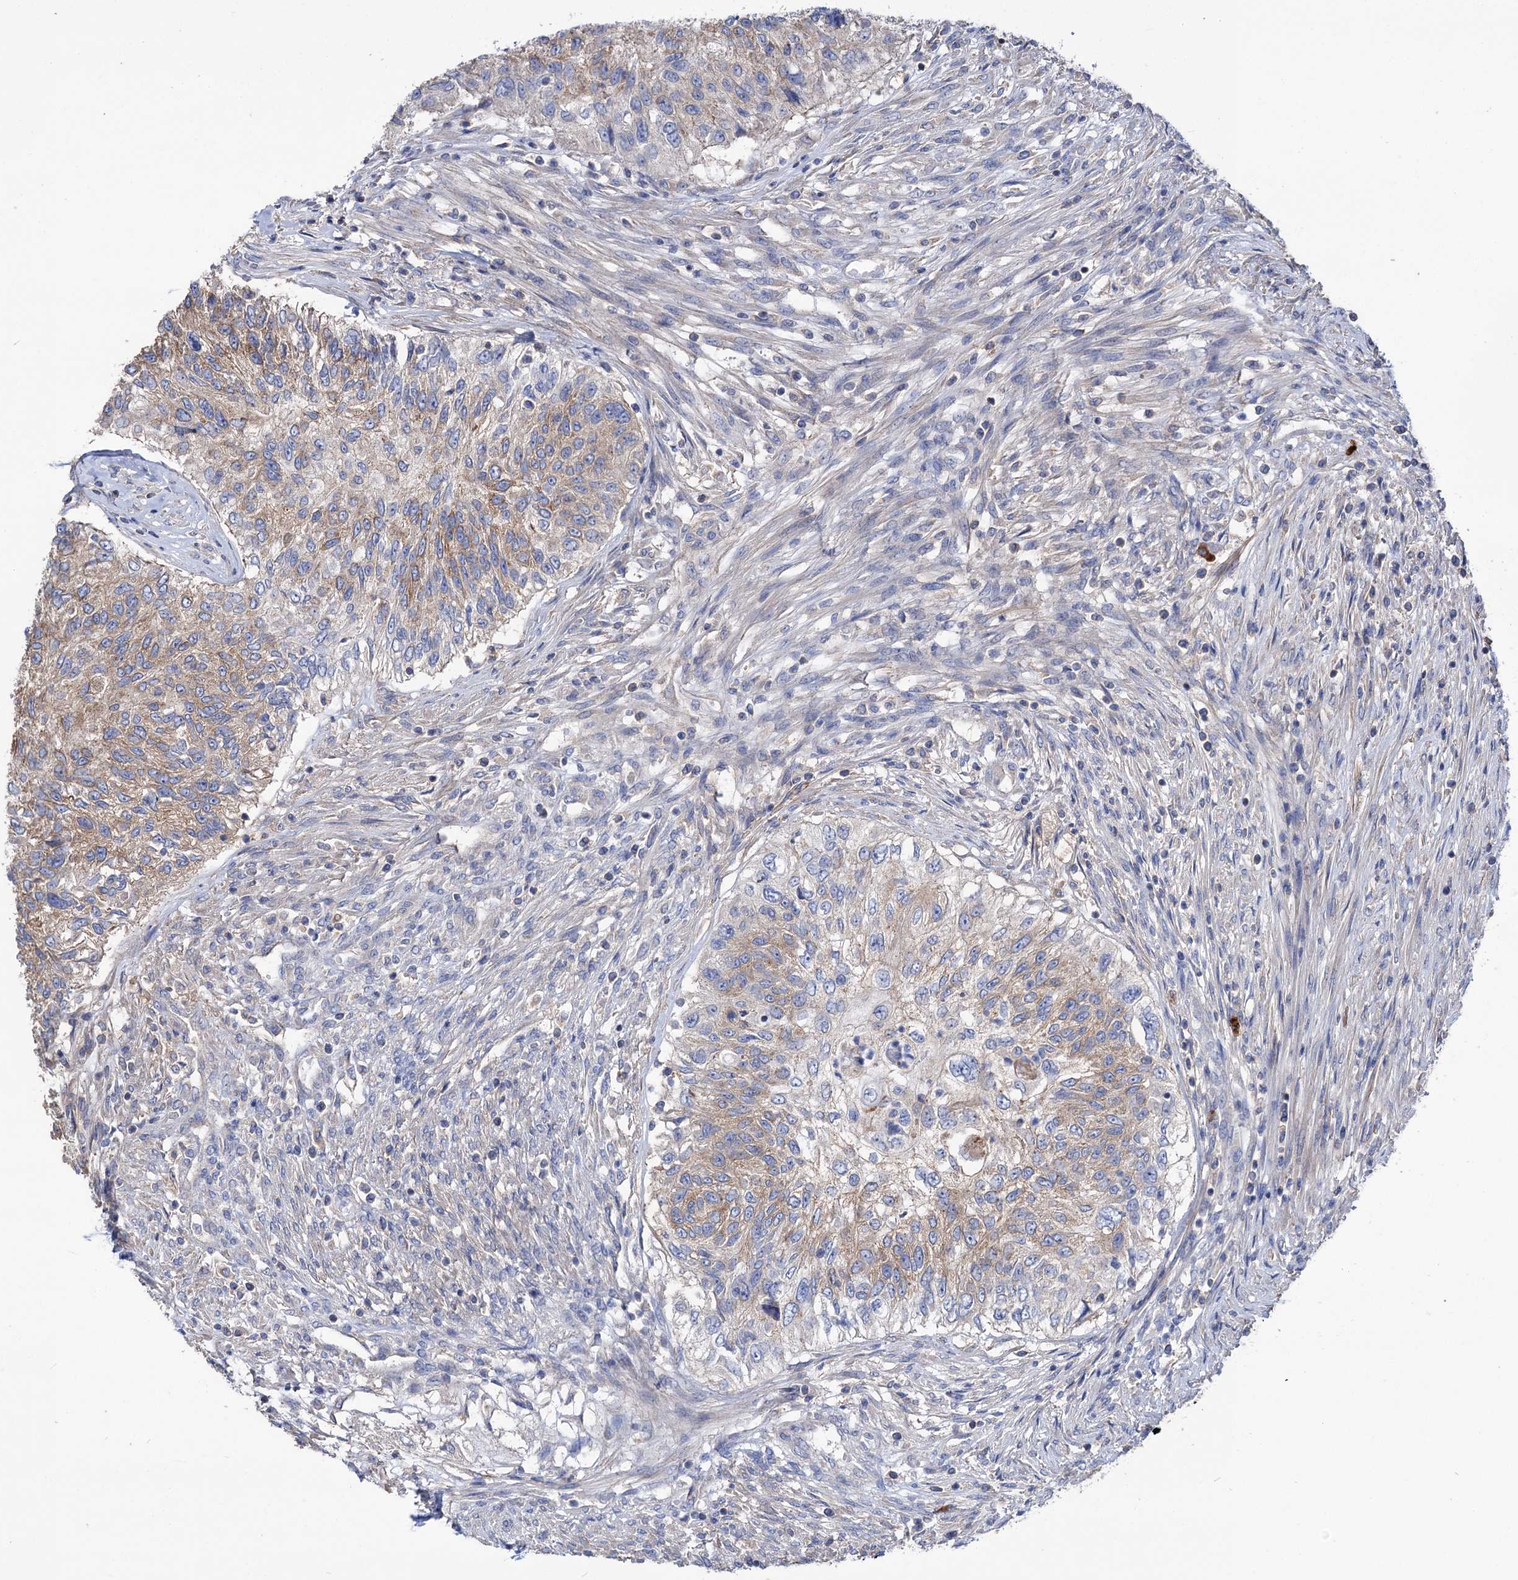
{"staining": {"intensity": "weak", "quantity": ">75%", "location": "cytoplasmic/membranous"}, "tissue": "urothelial cancer", "cell_type": "Tumor cells", "image_type": "cancer", "snomed": [{"axis": "morphology", "description": "Urothelial carcinoma, High grade"}, {"axis": "topography", "description": "Urinary bladder"}], "caption": "Protein staining reveals weak cytoplasmic/membranous positivity in about >75% of tumor cells in urothelial cancer.", "gene": "BBS4", "patient": {"sex": "female", "age": 60}}